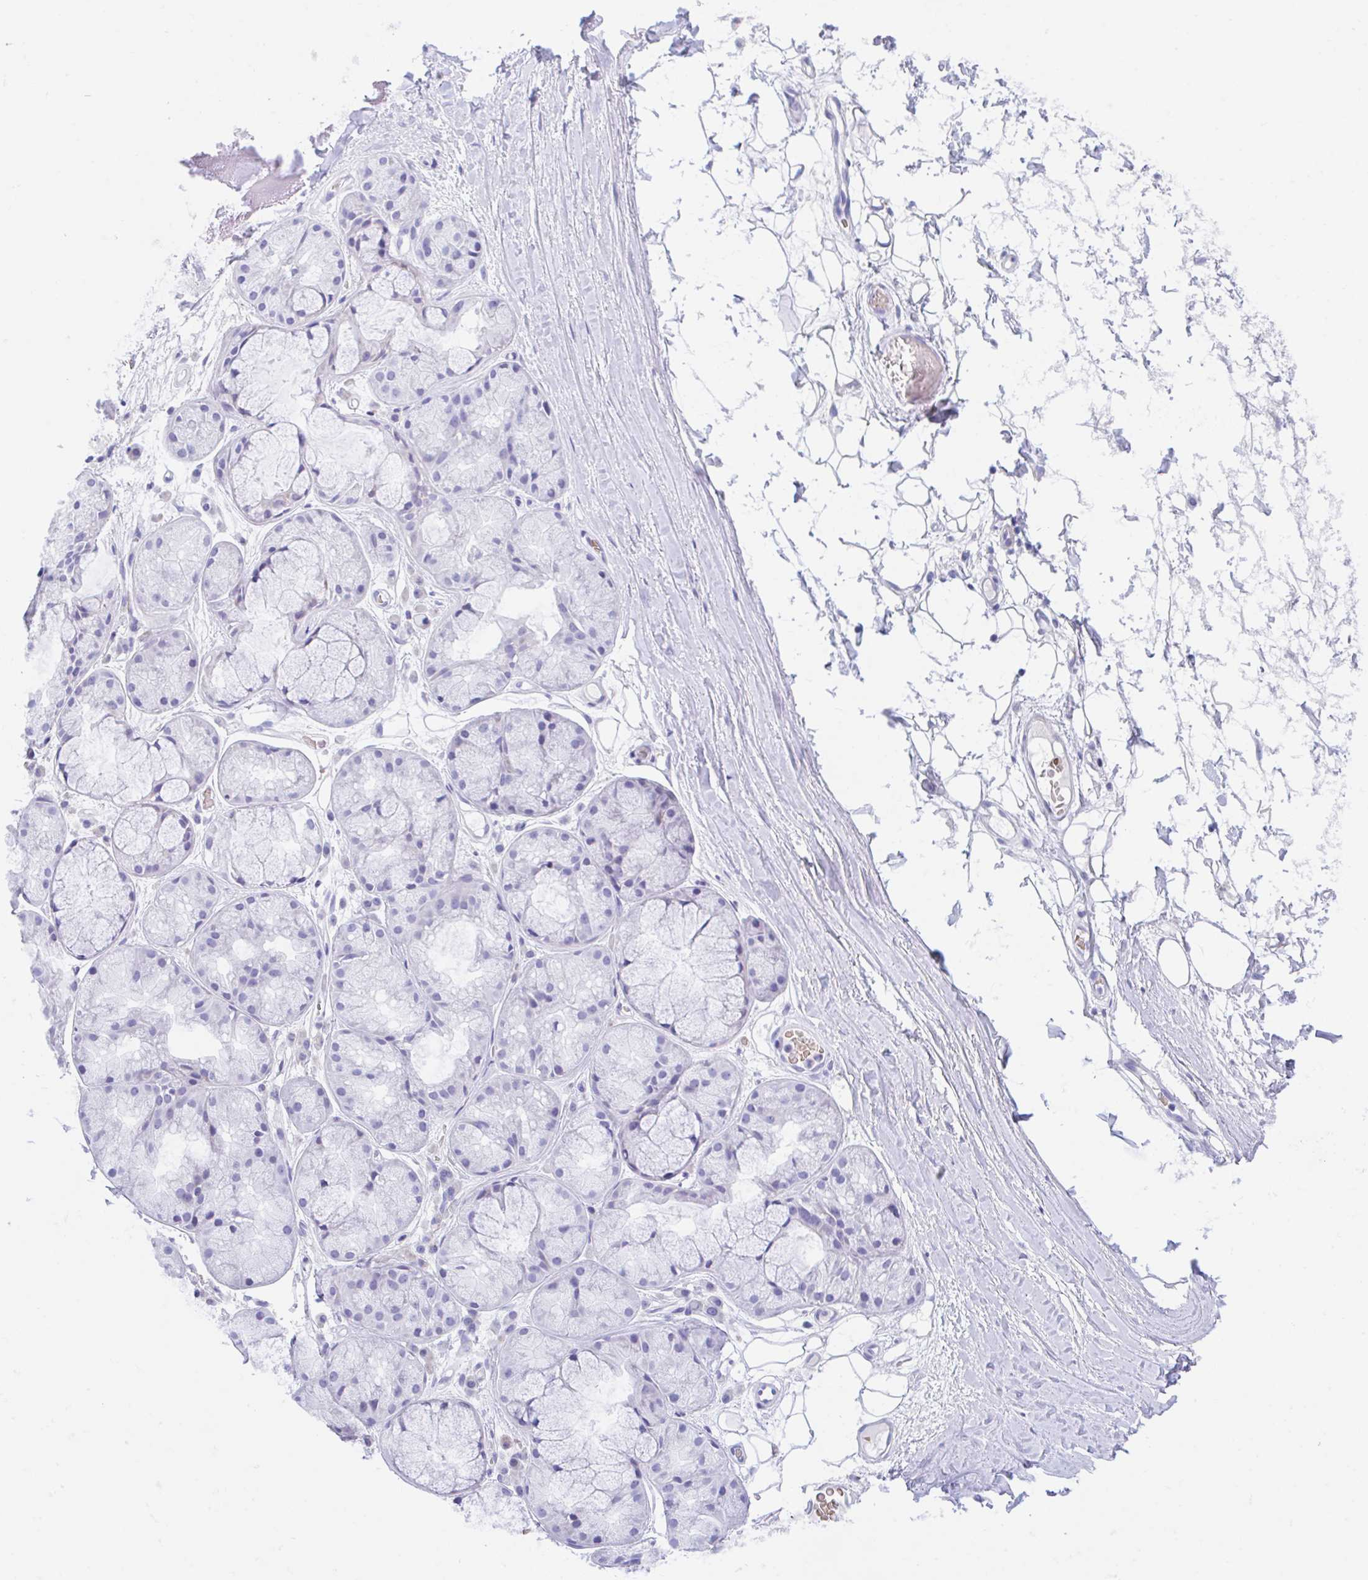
{"staining": {"intensity": "negative", "quantity": "none", "location": "none"}, "tissue": "adipose tissue", "cell_type": "Adipocytes", "image_type": "normal", "snomed": [{"axis": "morphology", "description": "Normal tissue, NOS"}, {"axis": "topography", "description": "Lymph node"}, {"axis": "topography", "description": "Cartilage tissue"}, {"axis": "topography", "description": "Nasopharynx"}], "caption": "This histopathology image is of unremarkable adipose tissue stained with immunohistochemistry (IHC) to label a protein in brown with the nuclei are counter-stained blue. There is no positivity in adipocytes.", "gene": "ANKRD9", "patient": {"sex": "male", "age": 63}}